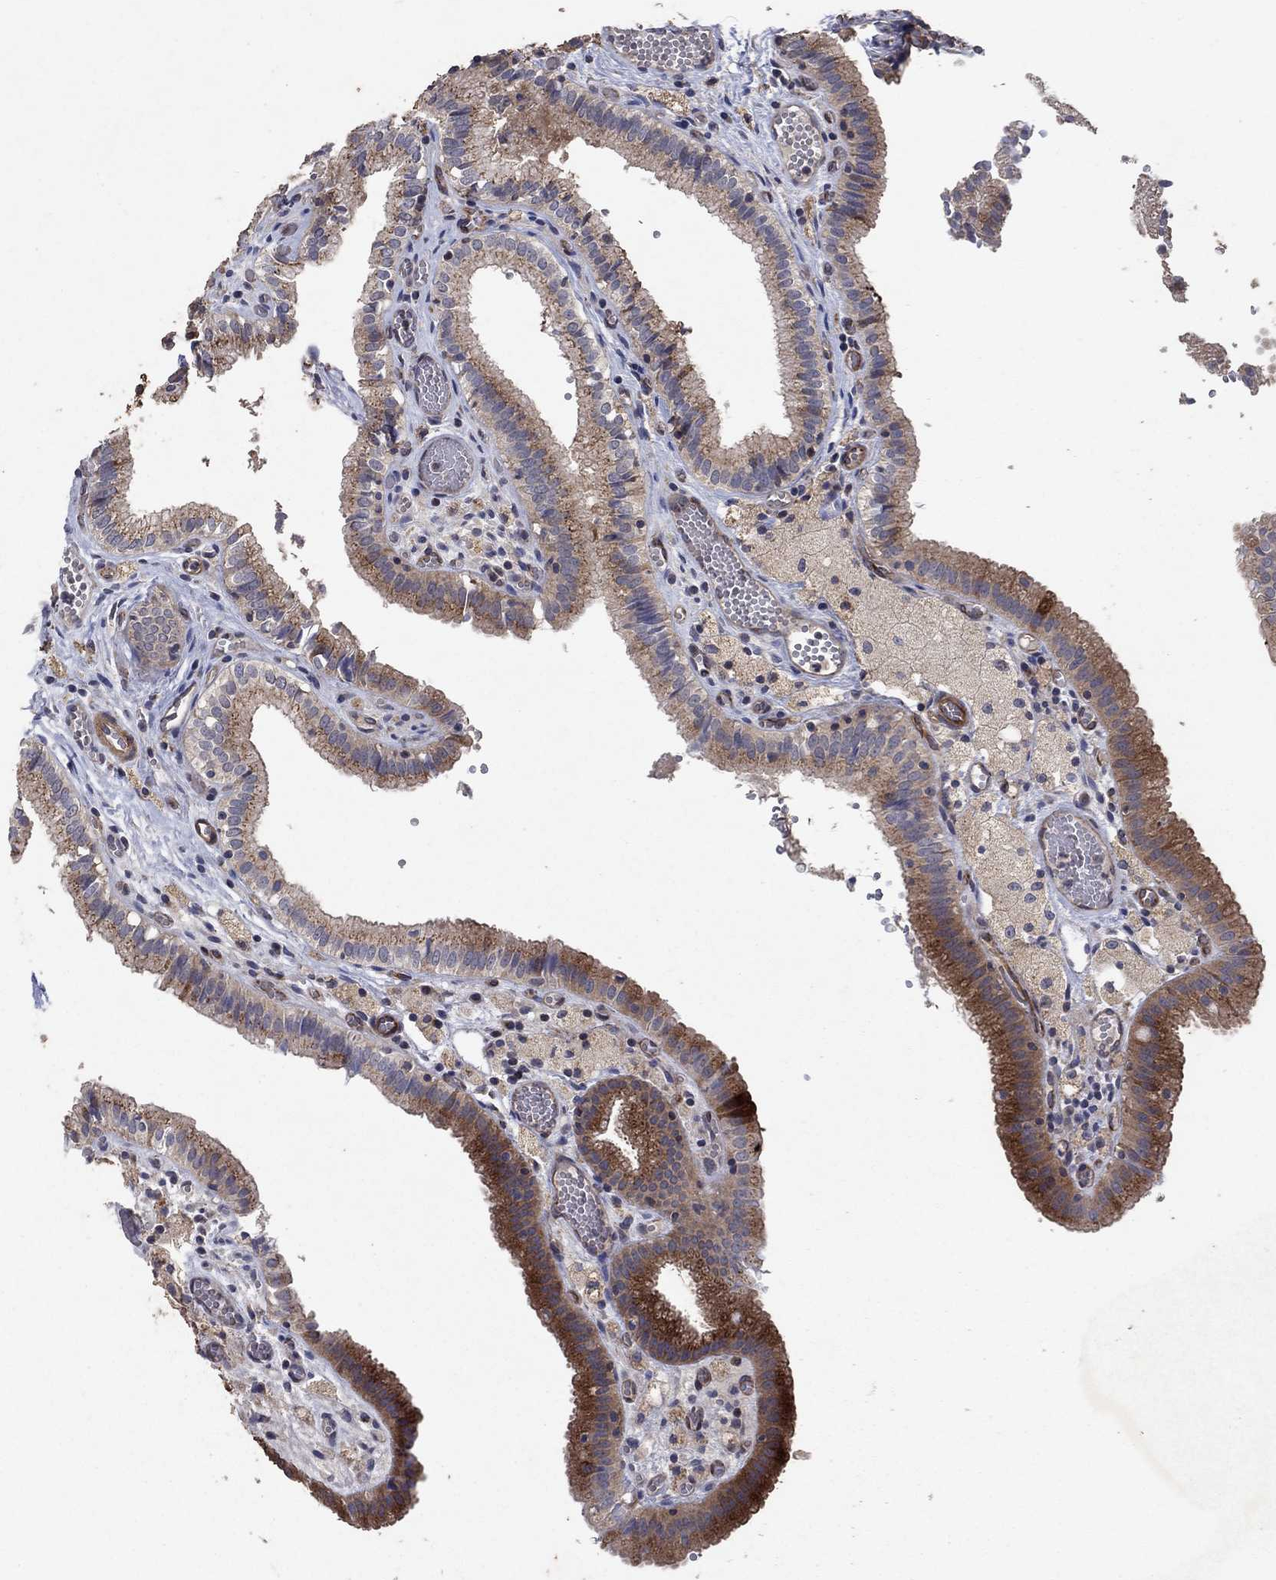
{"staining": {"intensity": "strong", "quantity": "25%-75%", "location": "cytoplasmic/membranous"}, "tissue": "gallbladder", "cell_type": "Glandular cells", "image_type": "normal", "snomed": [{"axis": "morphology", "description": "Normal tissue, NOS"}, {"axis": "topography", "description": "Gallbladder"}], "caption": "About 25%-75% of glandular cells in unremarkable human gallbladder exhibit strong cytoplasmic/membranous protein positivity as visualized by brown immunohistochemical staining.", "gene": "FRG1", "patient": {"sex": "female", "age": 24}}